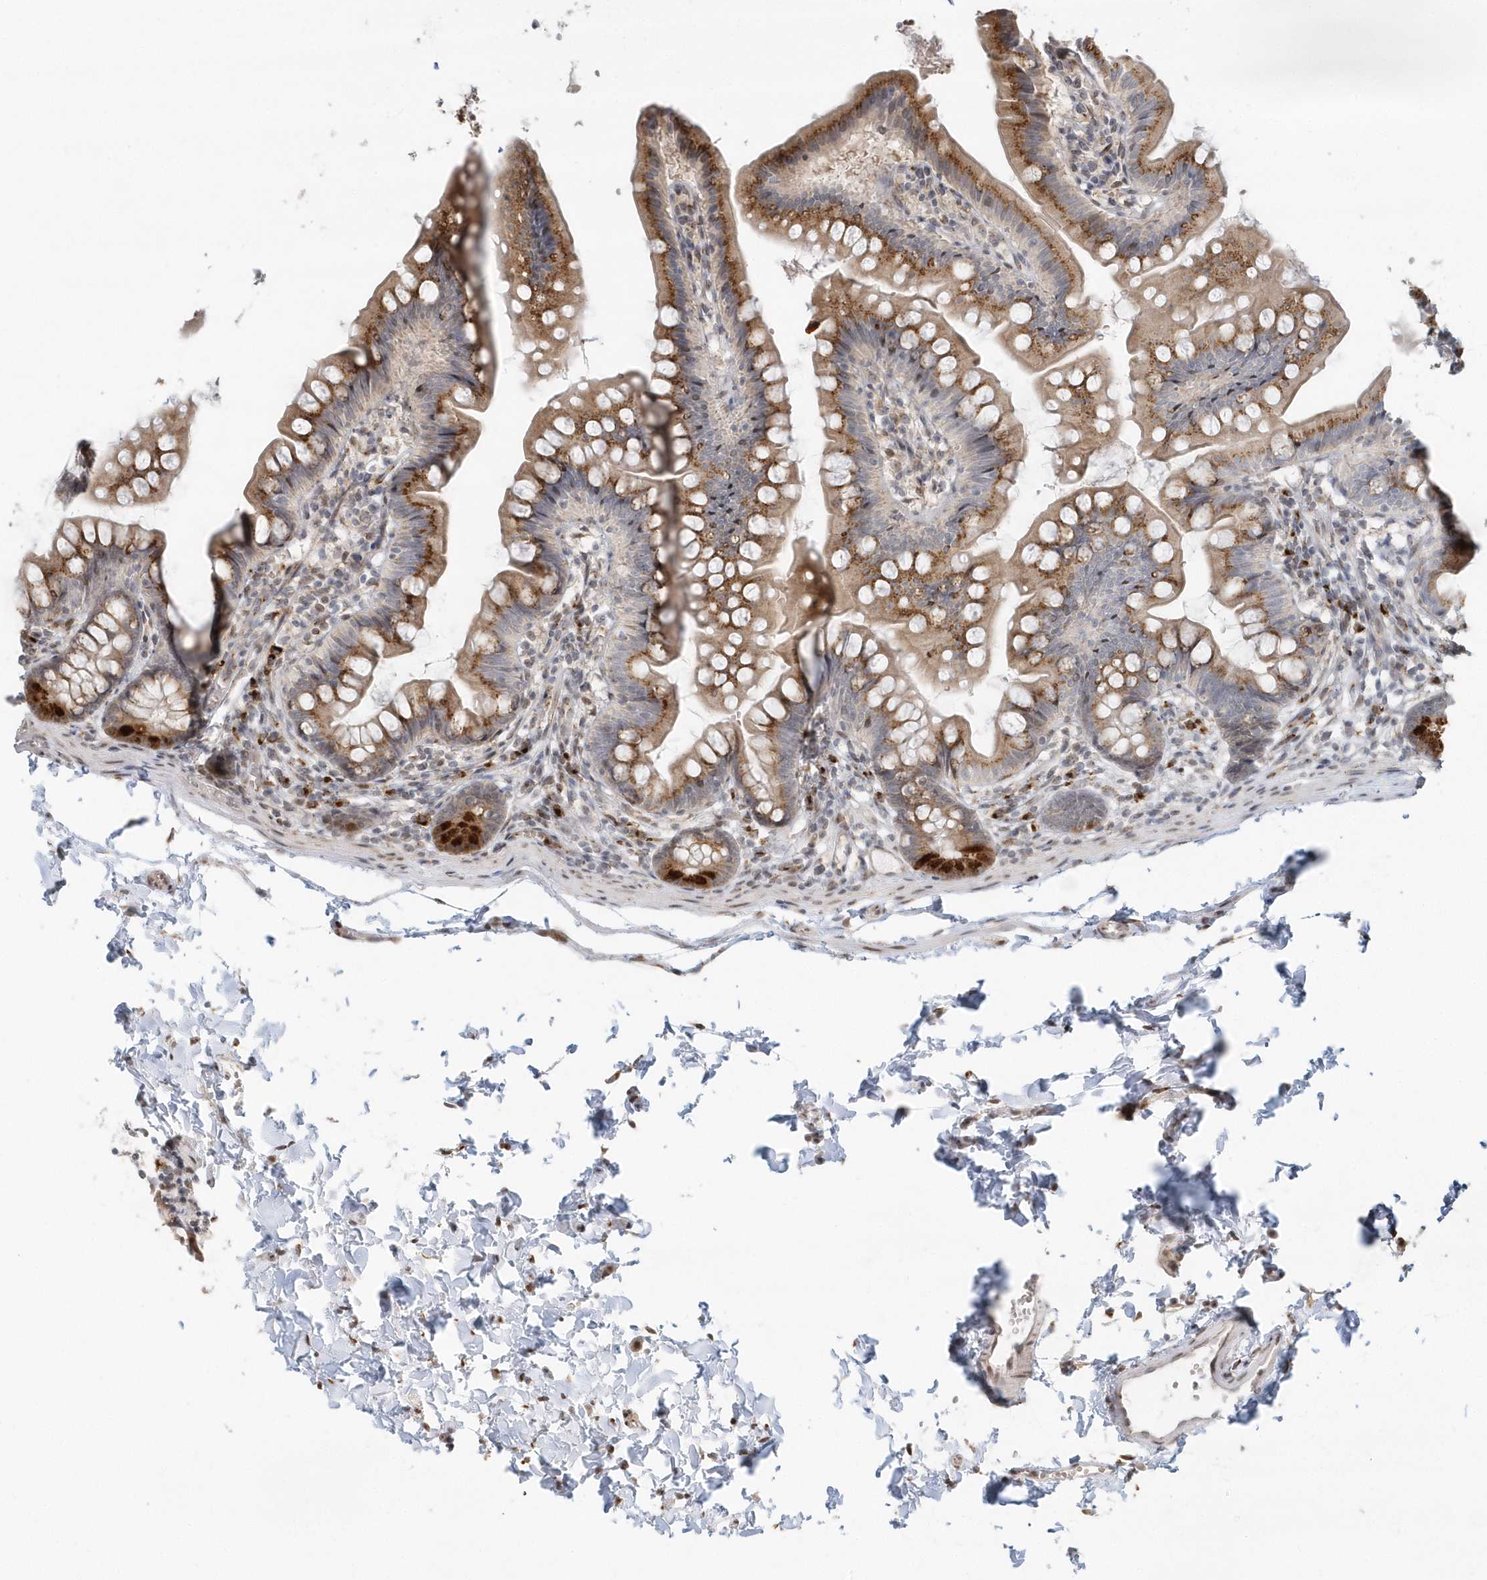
{"staining": {"intensity": "strong", "quantity": ">75%", "location": "cytoplasmic/membranous"}, "tissue": "small intestine", "cell_type": "Glandular cells", "image_type": "normal", "snomed": [{"axis": "morphology", "description": "Normal tissue, NOS"}, {"axis": "topography", "description": "Small intestine"}], "caption": "Immunohistochemistry (IHC) histopathology image of normal small intestine stained for a protein (brown), which displays high levels of strong cytoplasmic/membranous expression in about >75% of glandular cells.", "gene": "DHFR", "patient": {"sex": "male", "age": 7}}